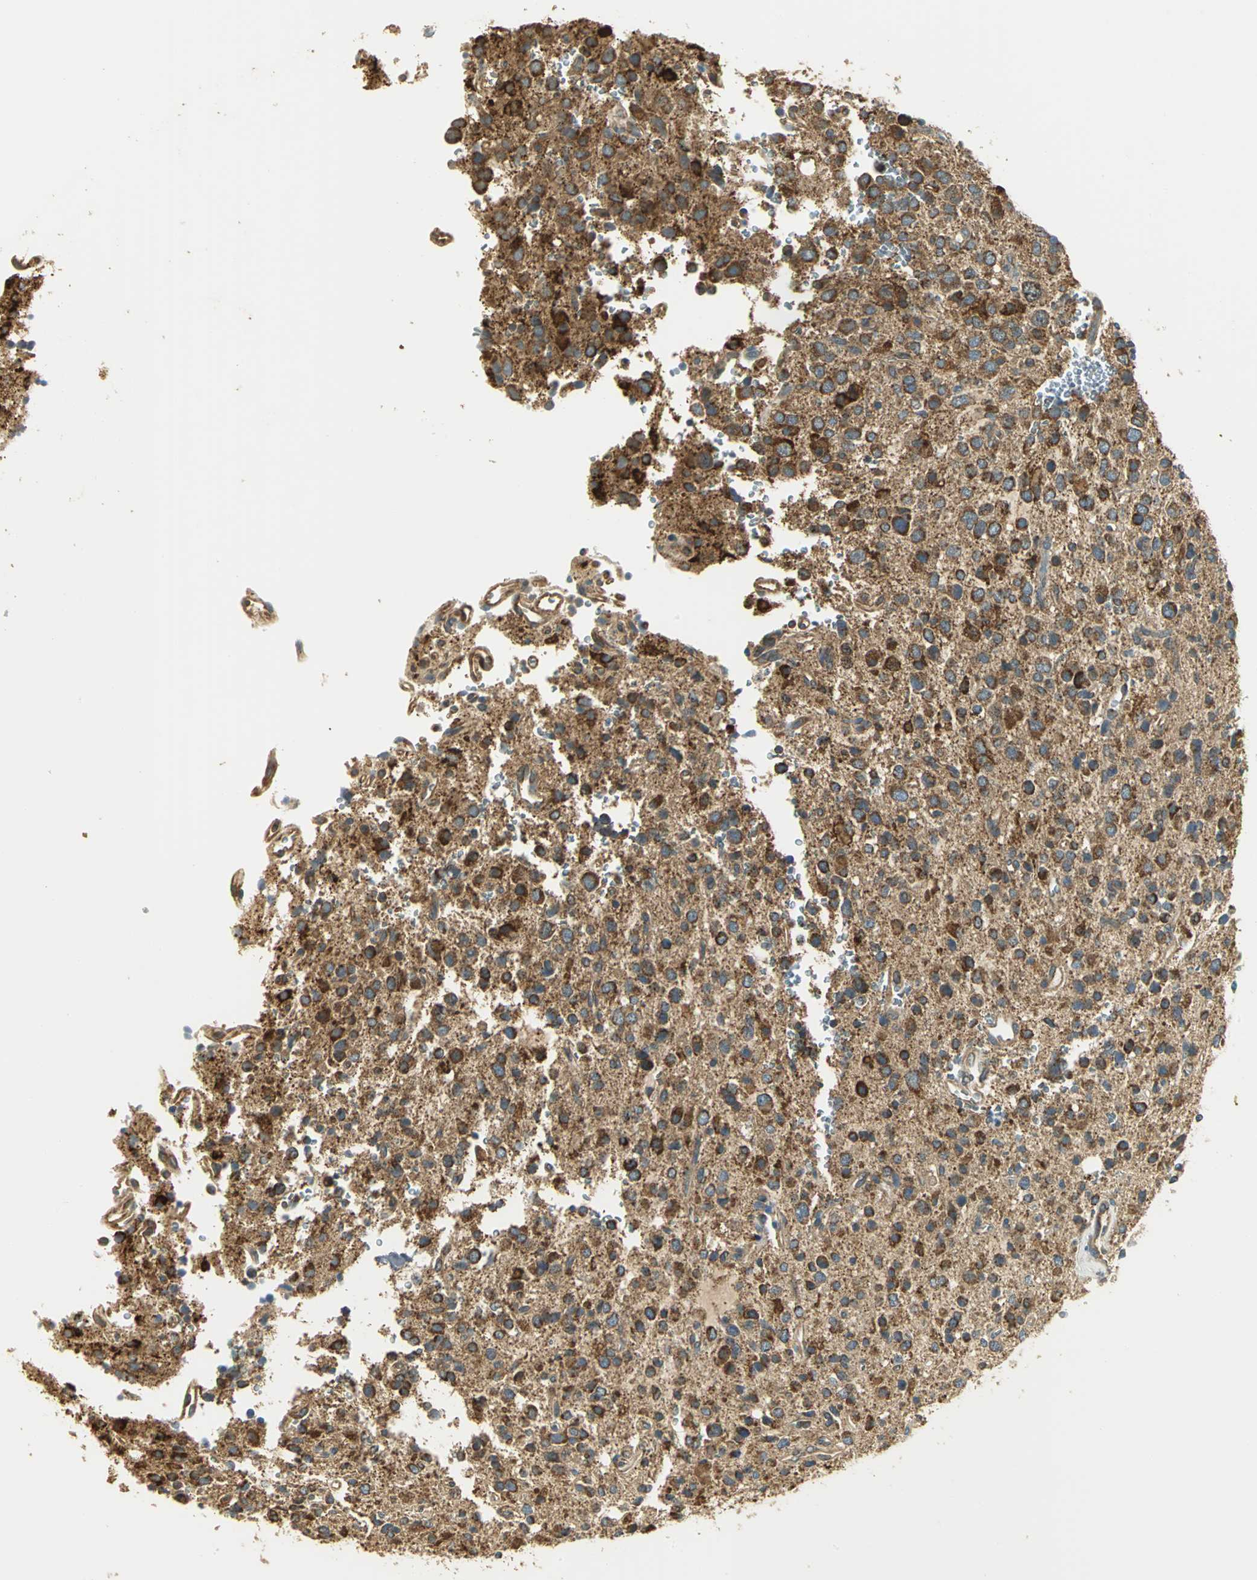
{"staining": {"intensity": "strong", "quantity": ">75%", "location": "cytoplasmic/membranous"}, "tissue": "glioma", "cell_type": "Tumor cells", "image_type": "cancer", "snomed": [{"axis": "morphology", "description": "Glioma, malignant, High grade"}, {"axis": "topography", "description": "Brain"}], "caption": "Glioma tissue reveals strong cytoplasmic/membranous expression in approximately >75% of tumor cells, visualized by immunohistochemistry. (DAB (3,3'-diaminobenzidine) = brown stain, brightfield microscopy at high magnification).", "gene": "RARS1", "patient": {"sex": "male", "age": 47}}